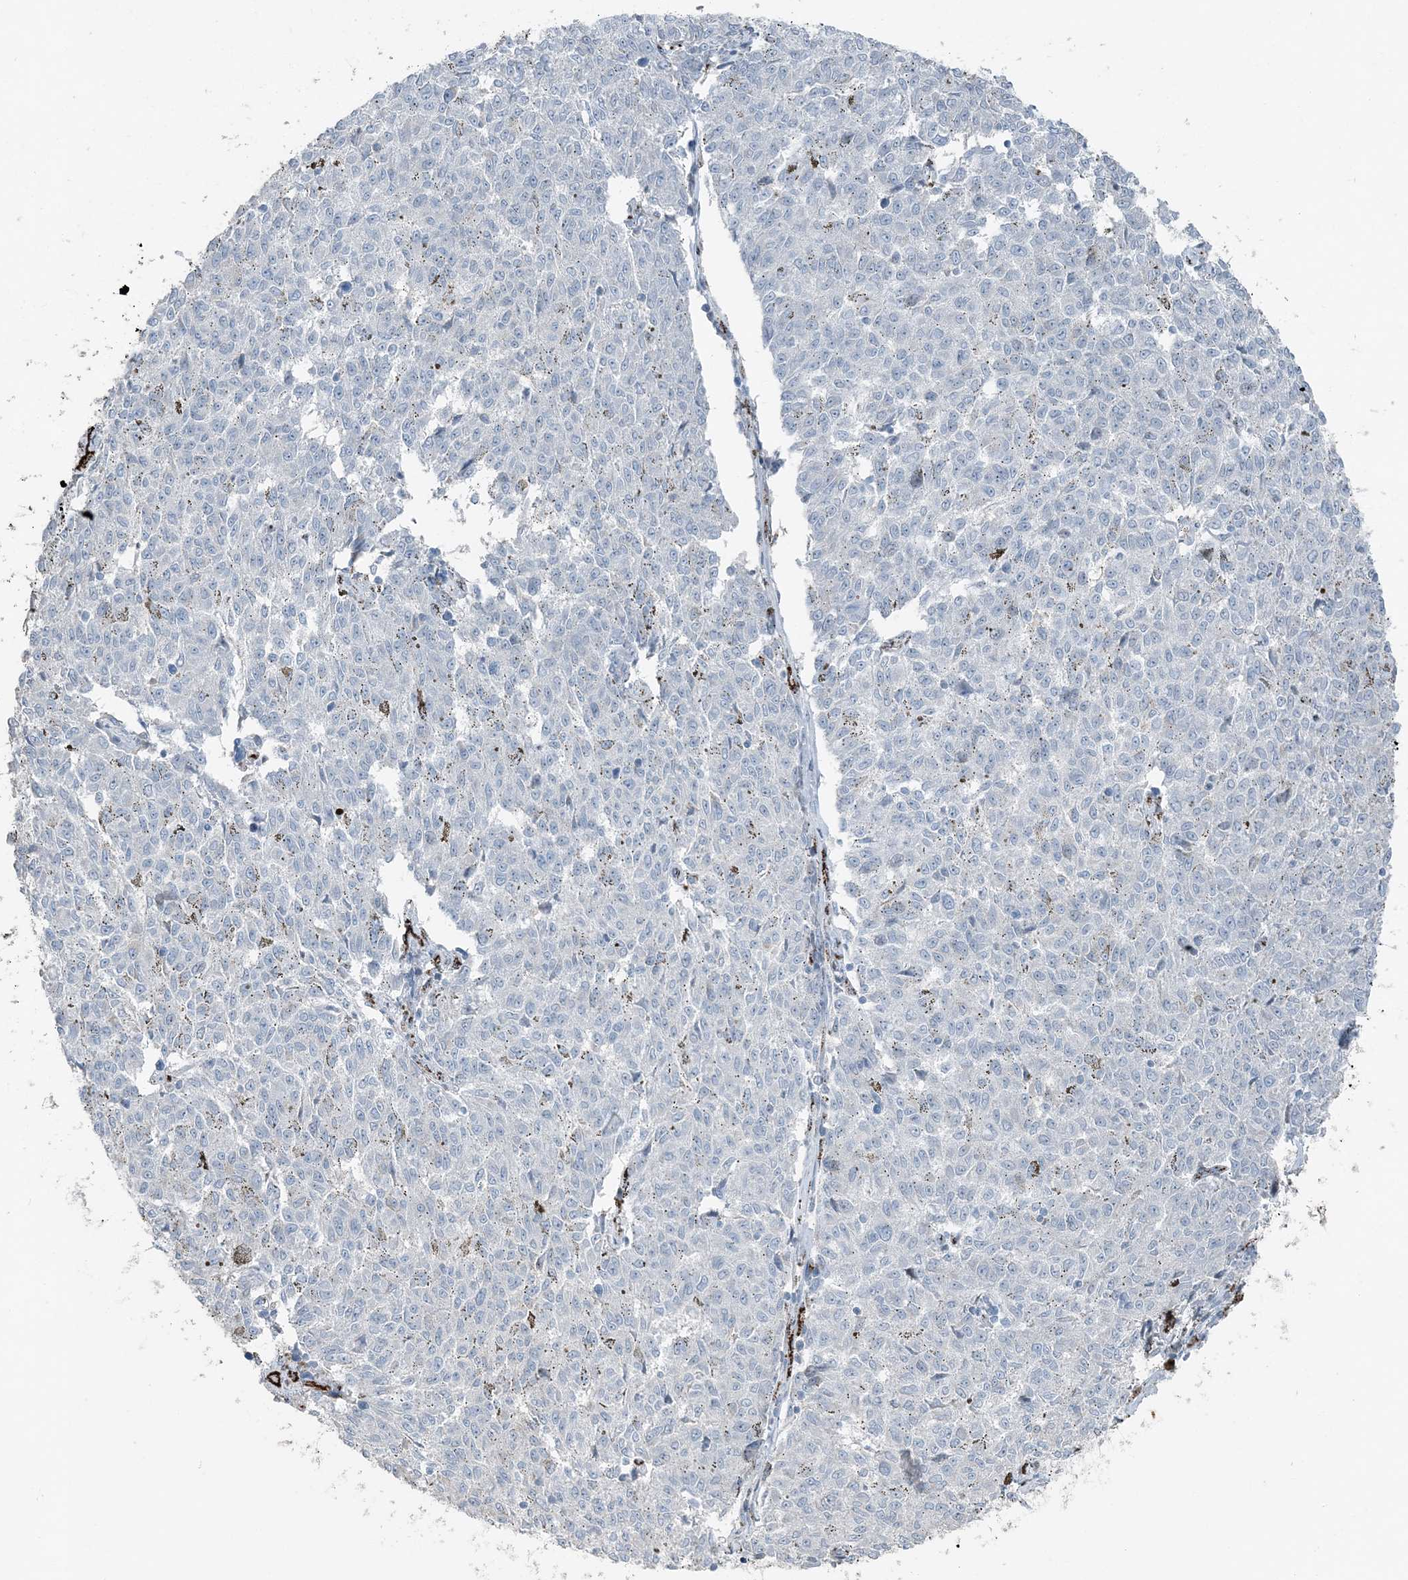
{"staining": {"intensity": "negative", "quantity": "none", "location": "none"}, "tissue": "melanoma", "cell_type": "Tumor cells", "image_type": "cancer", "snomed": [{"axis": "morphology", "description": "Malignant melanoma, NOS"}, {"axis": "topography", "description": "Skin"}], "caption": "IHC histopathology image of neoplastic tissue: melanoma stained with DAB displays no significant protein staining in tumor cells.", "gene": "ELOVL7", "patient": {"sex": "female", "age": 72}}